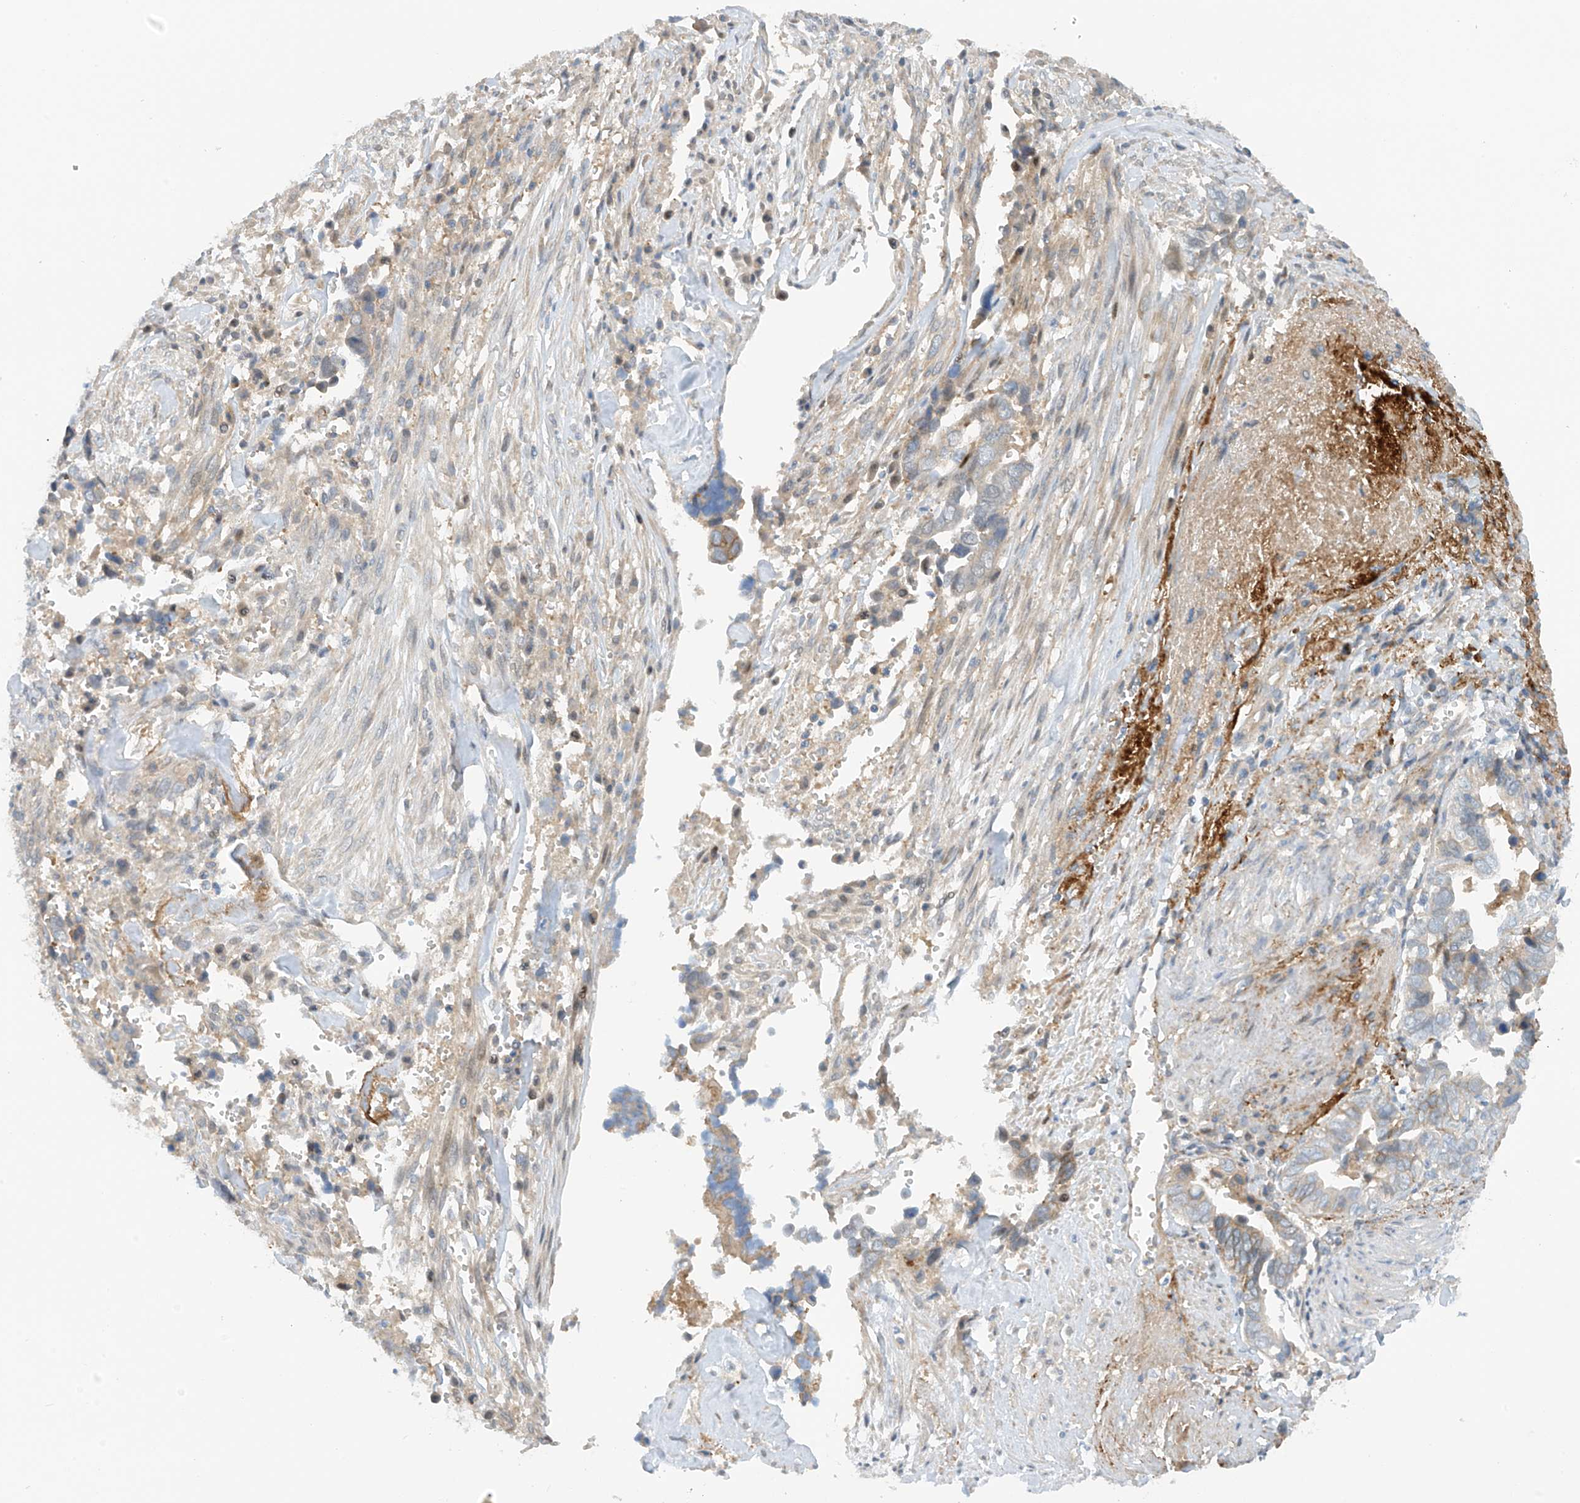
{"staining": {"intensity": "weak", "quantity": "<25%", "location": "cytoplasmic/membranous"}, "tissue": "liver cancer", "cell_type": "Tumor cells", "image_type": "cancer", "snomed": [{"axis": "morphology", "description": "Cholangiocarcinoma"}, {"axis": "topography", "description": "Liver"}], "caption": "A histopathology image of liver cancer stained for a protein demonstrates no brown staining in tumor cells.", "gene": "FSD1L", "patient": {"sex": "female", "age": 79}}